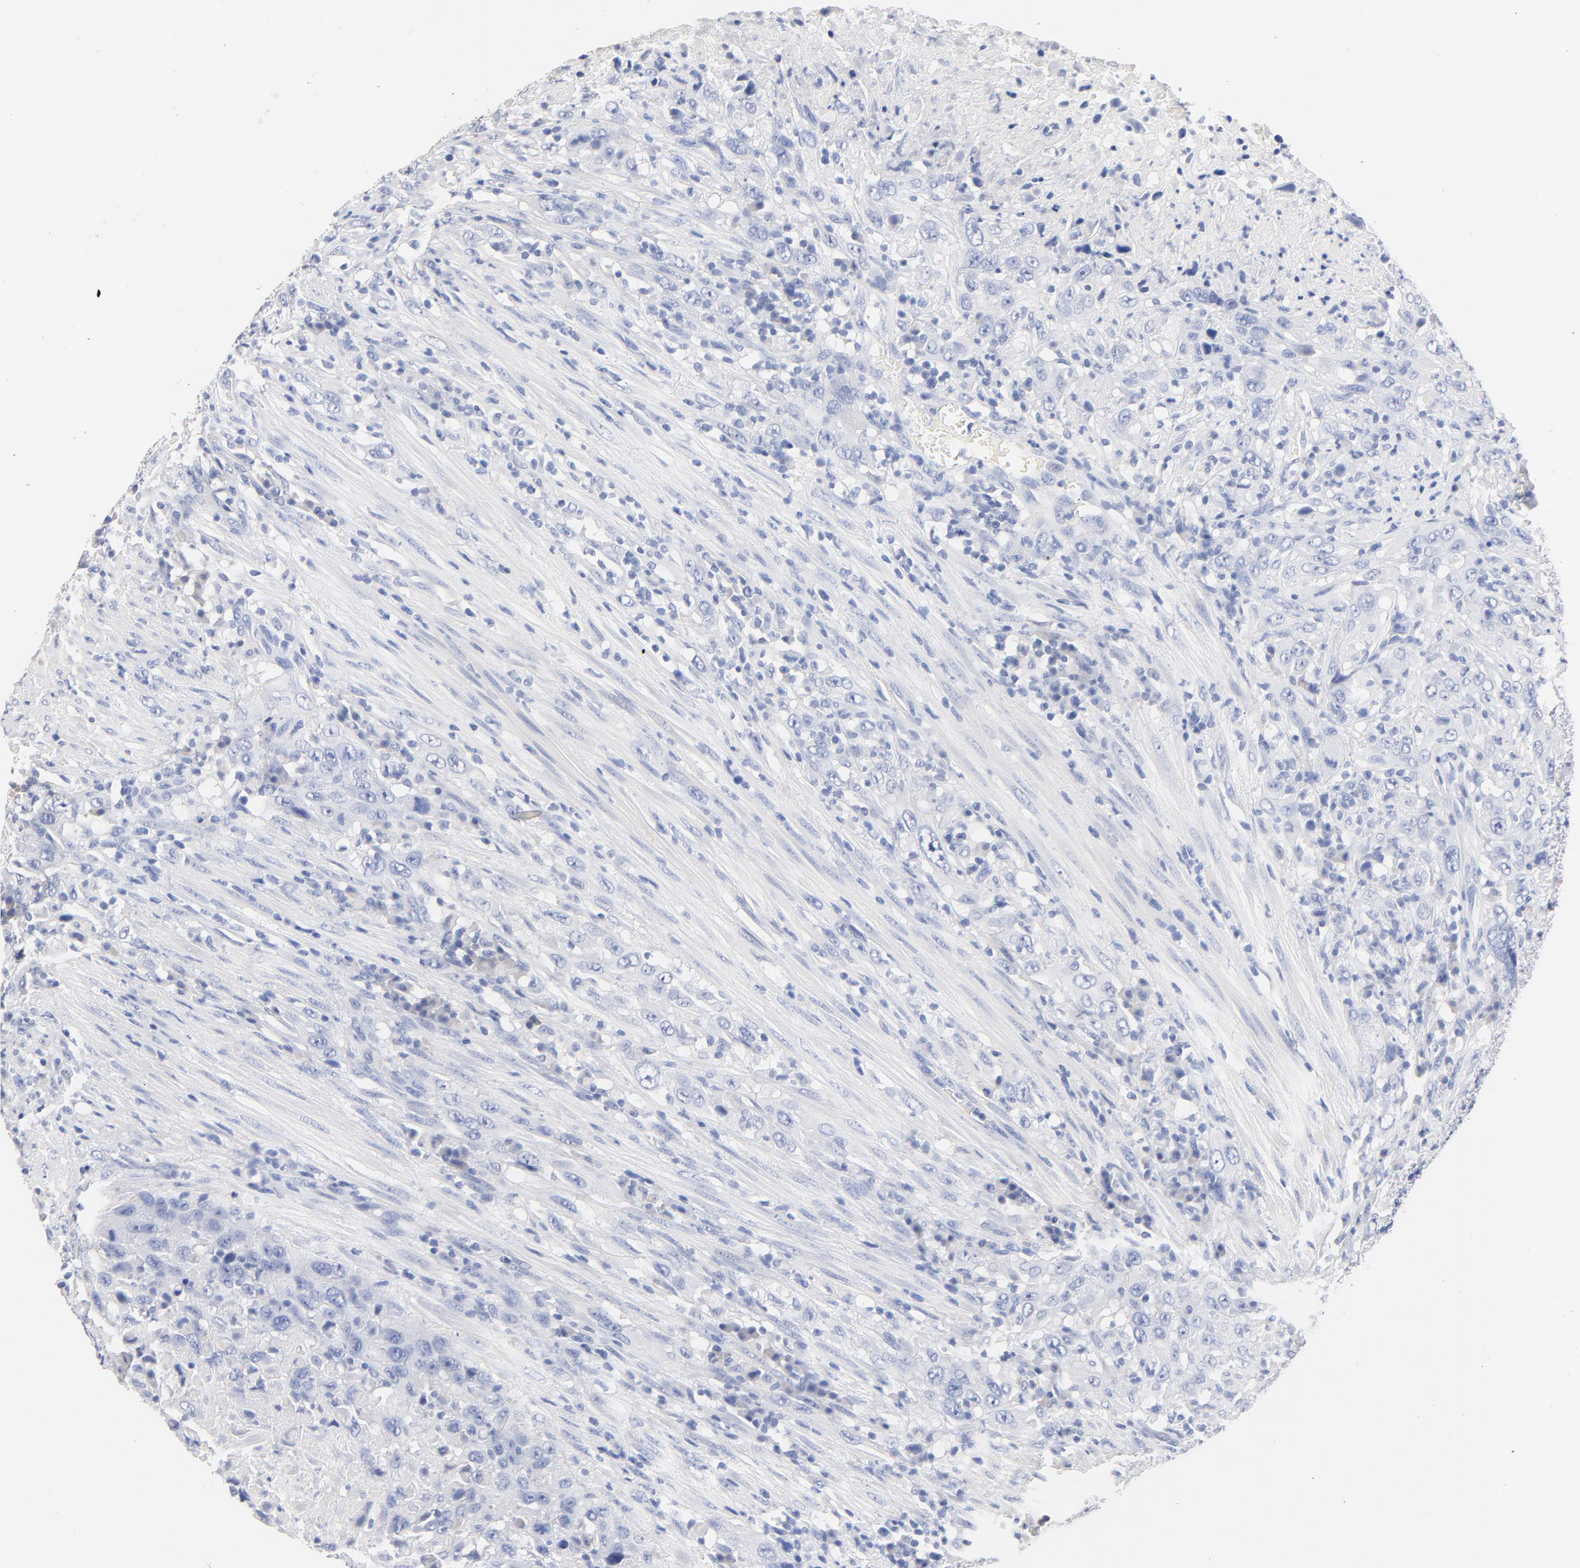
{"staining": {"intensity": "negative", "quantity": "none", "location": "none"}, "tissue": "urothelial cancer", "cell_type": "Tumor cells", "image_type": "cancer", "snomed": [{"axis": "morphology", "description": "Urothelial carcinoma, High grade"}, {"axis": "topography", "description": "Urinary bladder"}], "caption": "High magnification brightfield microscopy of urothelial cancer stained with DAB (3,3'-diaminobenzidine) (brown) and counterstained with hematoxylin (blue): tumor cells show no significant positivity. (Stains: DAB (3,3'-diaminobenzidine) IHC with hematoxylin counter stain, Microscopy: brightfield microscopy at high magnification).", "gene": "CPS1", "patient": {"sex": "male", "age": 61}}